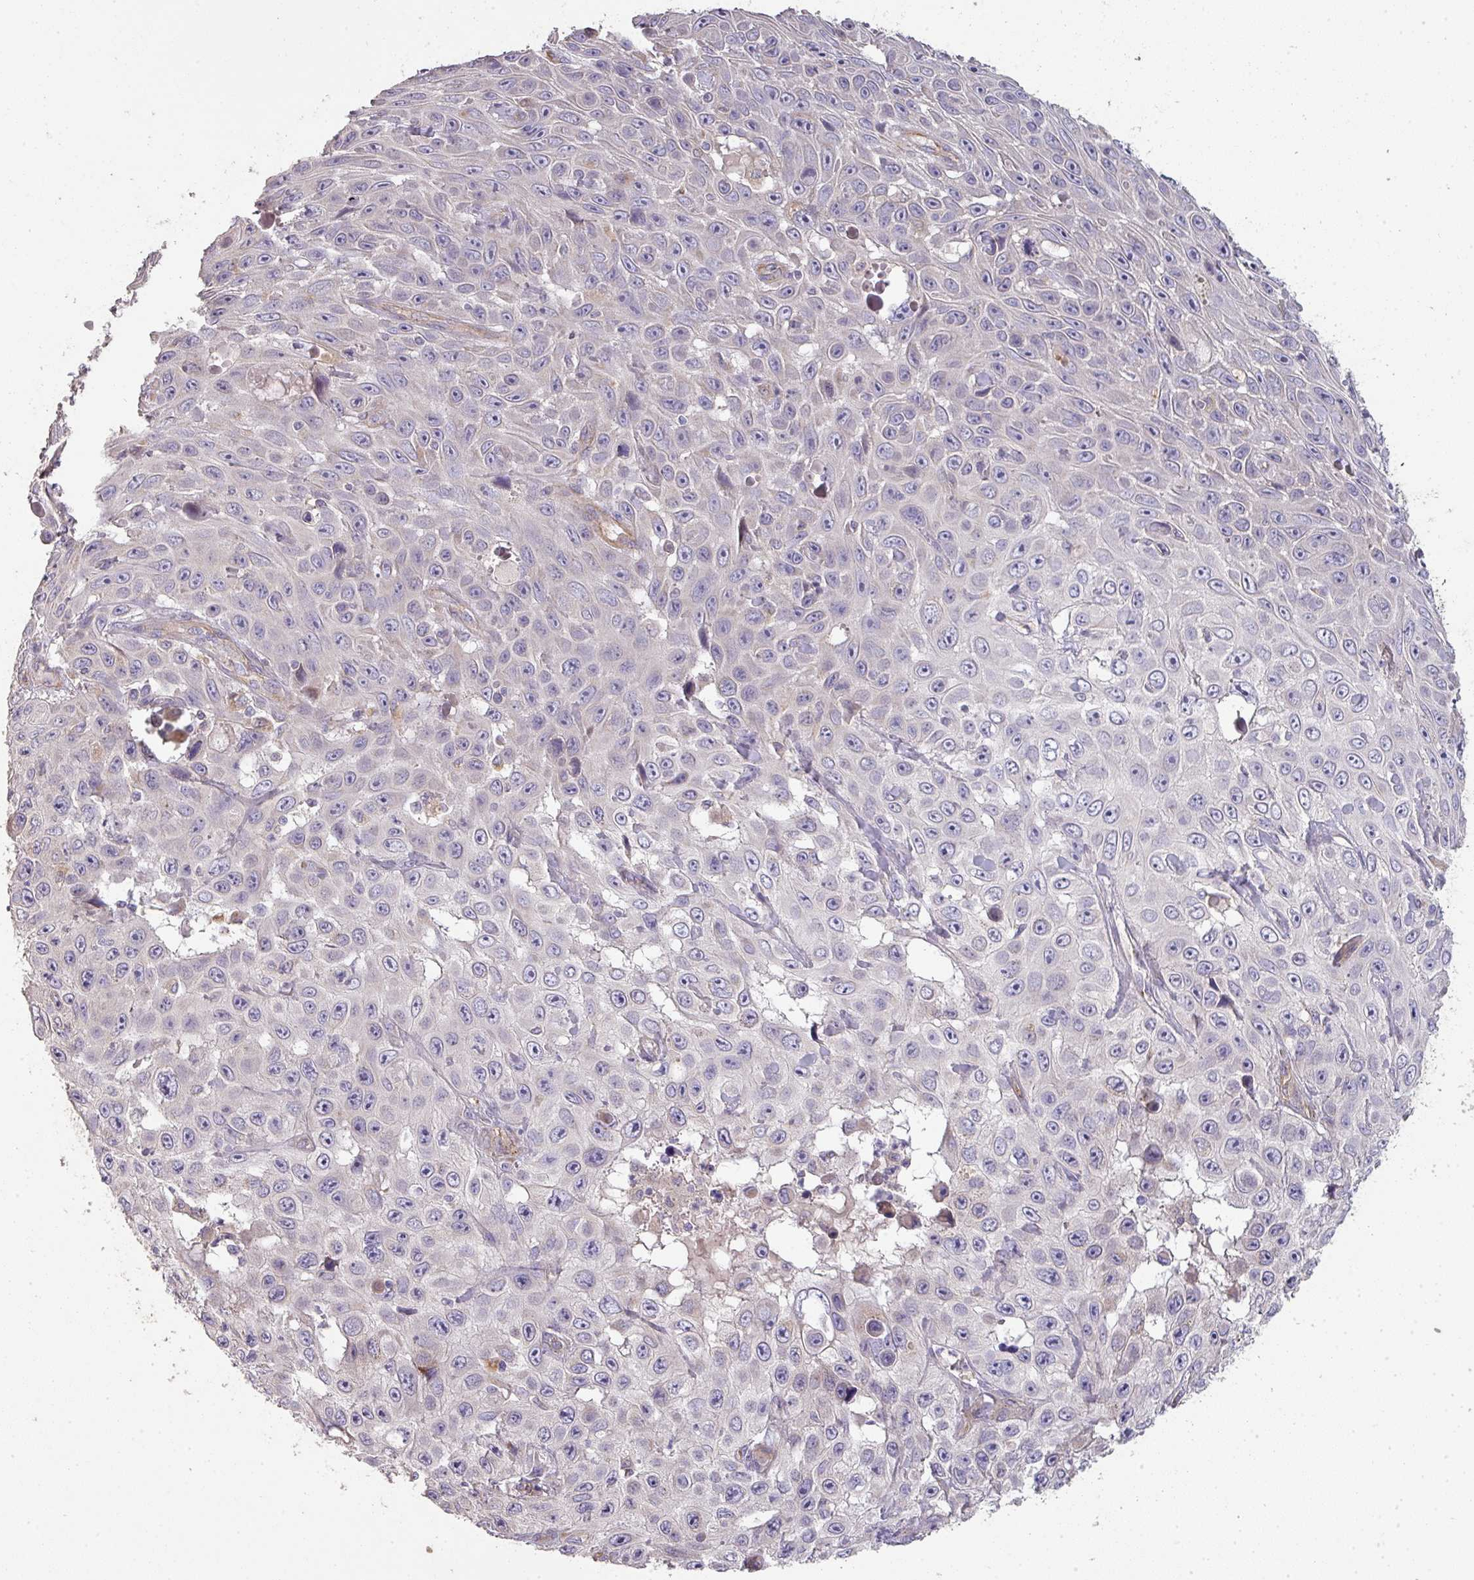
{"staining": {"intensity": "negative", "quantity": "none", "location": "none"}, "tissue": "skin cancer", "cell_type": "Tumor cells", "image_type": "cancer", "snomed": [{"axis": "morphology", "description": "Squamous cell carcinoma, NOS"}, {"axis": "topography", "description": "Skin"}], "caption": "A micrograph of human skin cancer is negative for staining in tumor cells.", "gene": "PCDH1", "patient": {"sex": "male", "age": 82}}